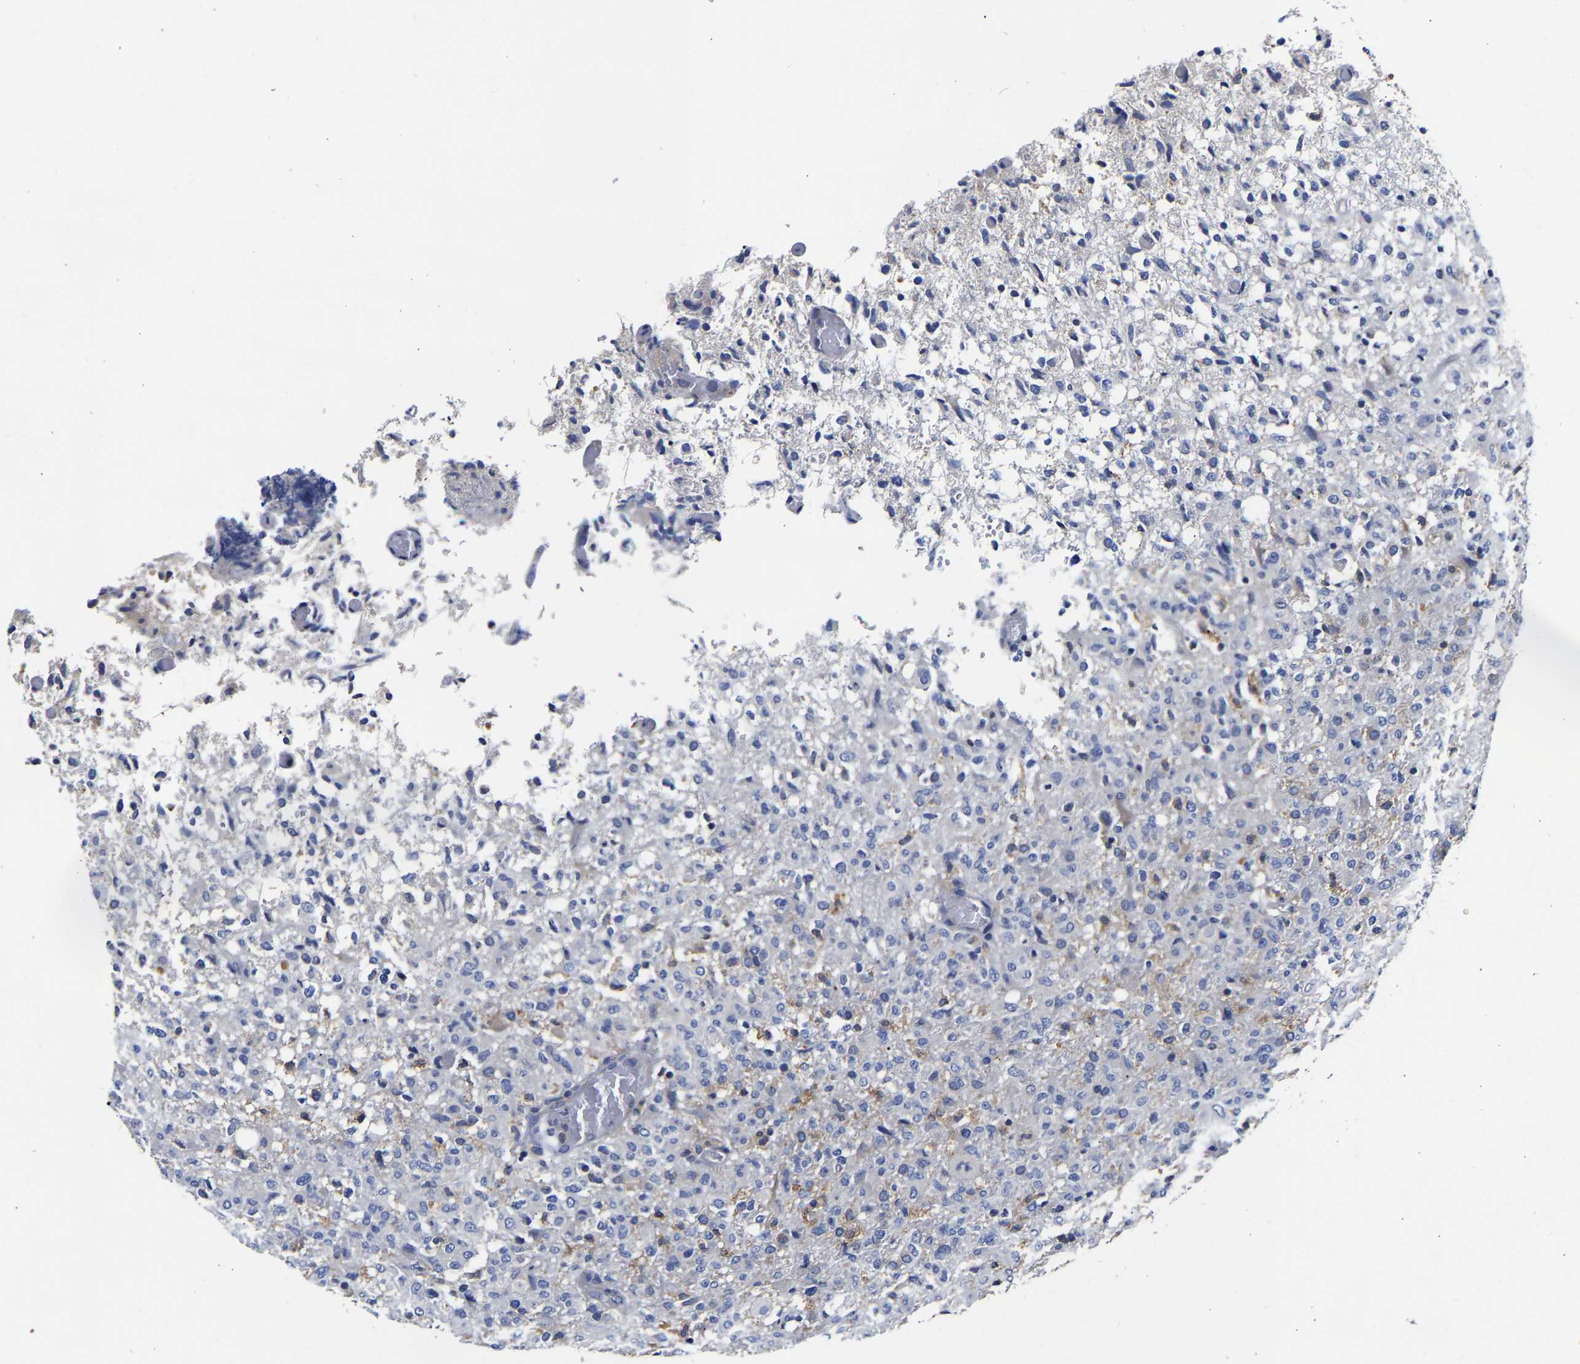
{"staining": {"intensity": "negative", "quantity": "none", "location": "none"}, "tissue": "glioma", "cell_type": "Tumor cells", "image_type": "cancer", "snomed": [{"axis": "morphology", "description": "Glioma, malignant, High grade"}, {"axis": "topography", "description": "Brain"}], "caption": "Image shows no significant protein expression in tumor cells of high-grade glioma (malignant).", "gene": "CCDC6", "patient": {"sex": "female", "age": 57}}